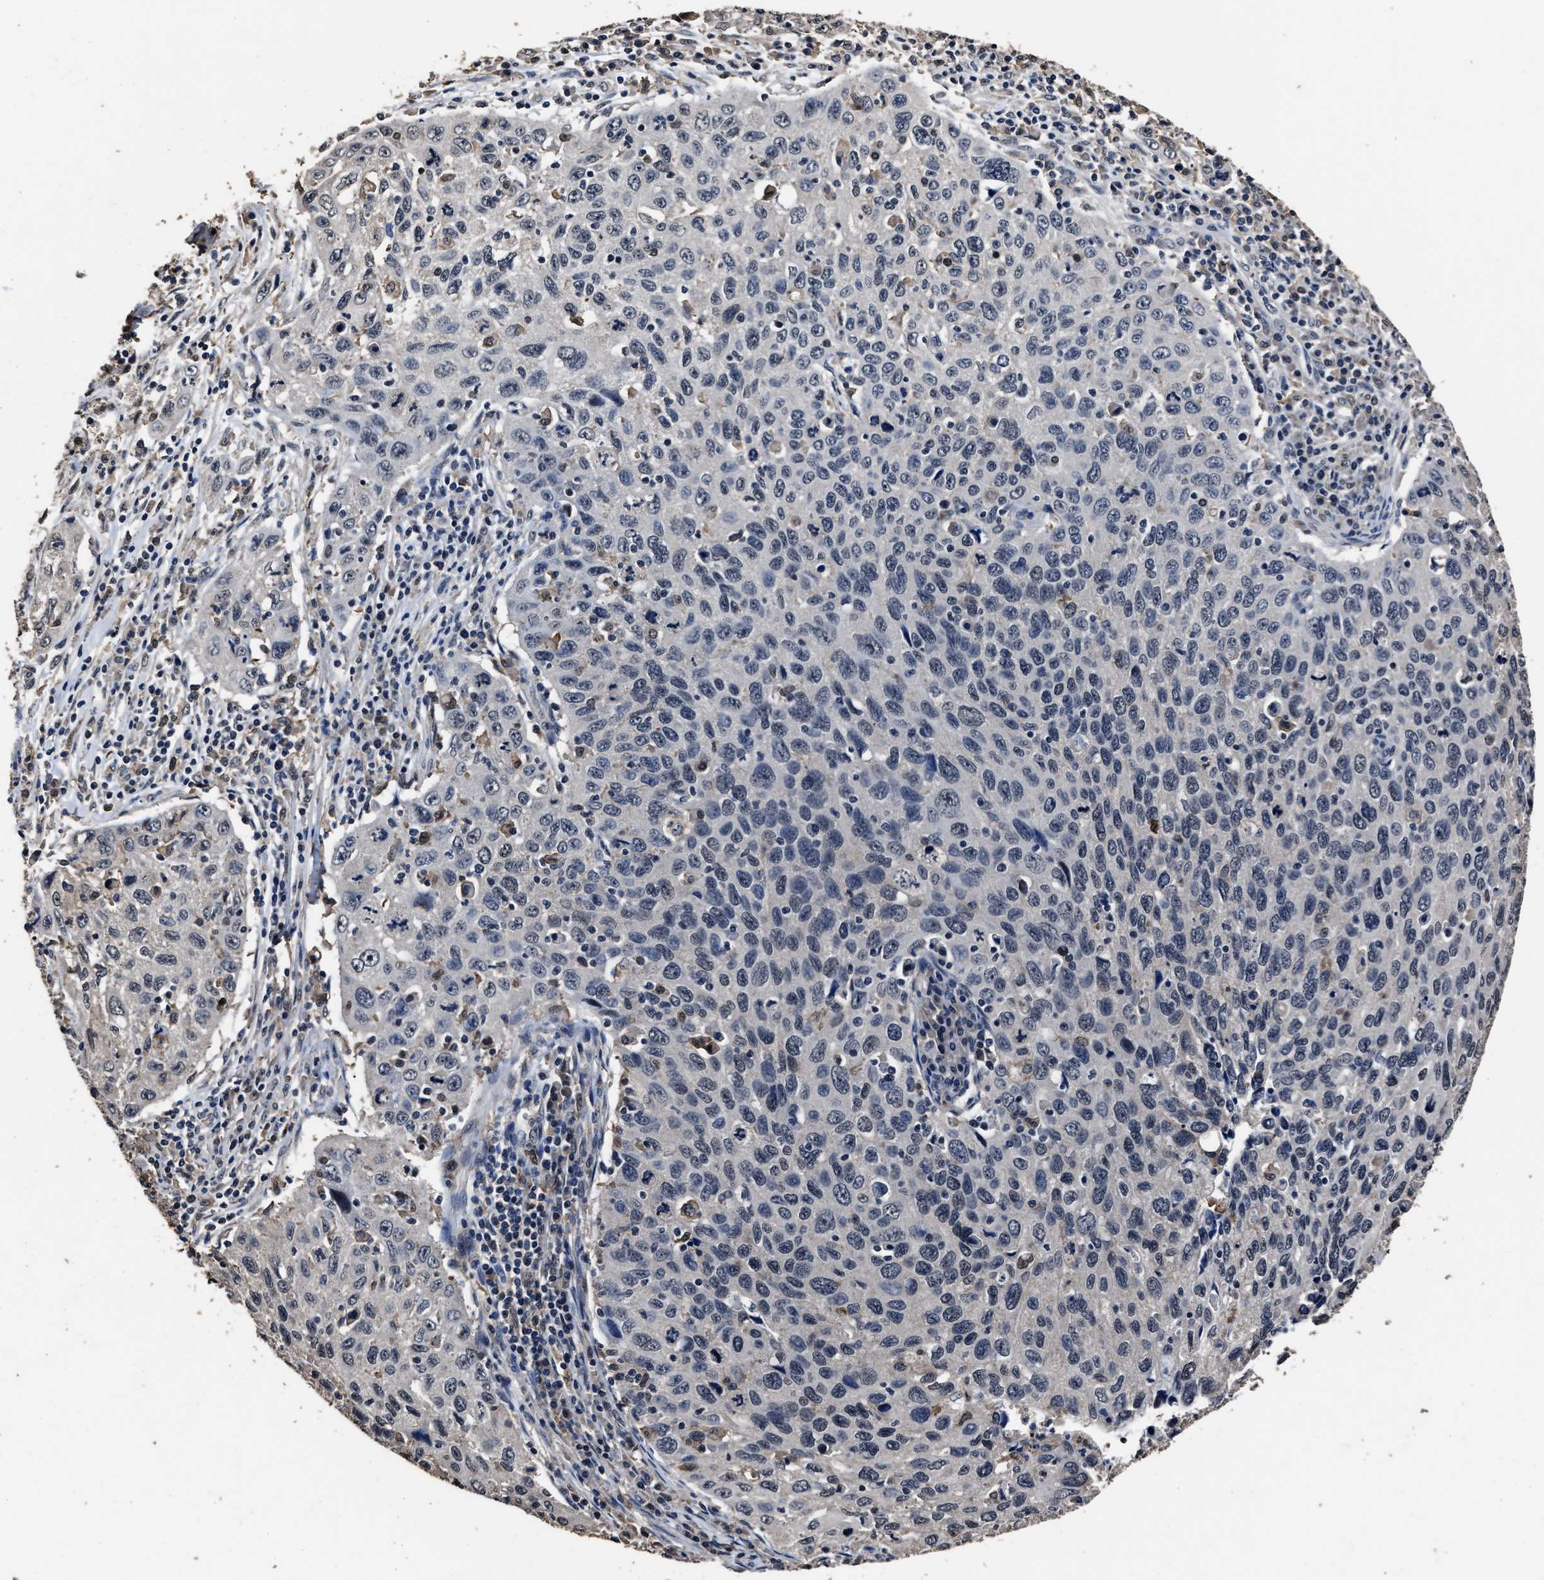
{"staining": {"intensity": "negative", "quantity": "none", "location": "none"}, "tissue": "cervical cancer", "cell_type": "Tumor cells", "image_type": "cancer", "snomed": [{"axis": "morphology", "description": "Squamous cell carcinoma, NOS"}, {"axis": "topography", "description": "Cervix"}], "caption": "IHC photomicrograph of neoplastic tissue: human cervical squamous cell carcinoma stained with DAB (3,3'-diaminobenzidine) exhibits no significant protein expression in tumor cells. (Immunohistochemistry (ihc), brightfield microscopy, high magnification).", "gene": "RSBN1L", "patient": {"sex": "female", "age": 53}}